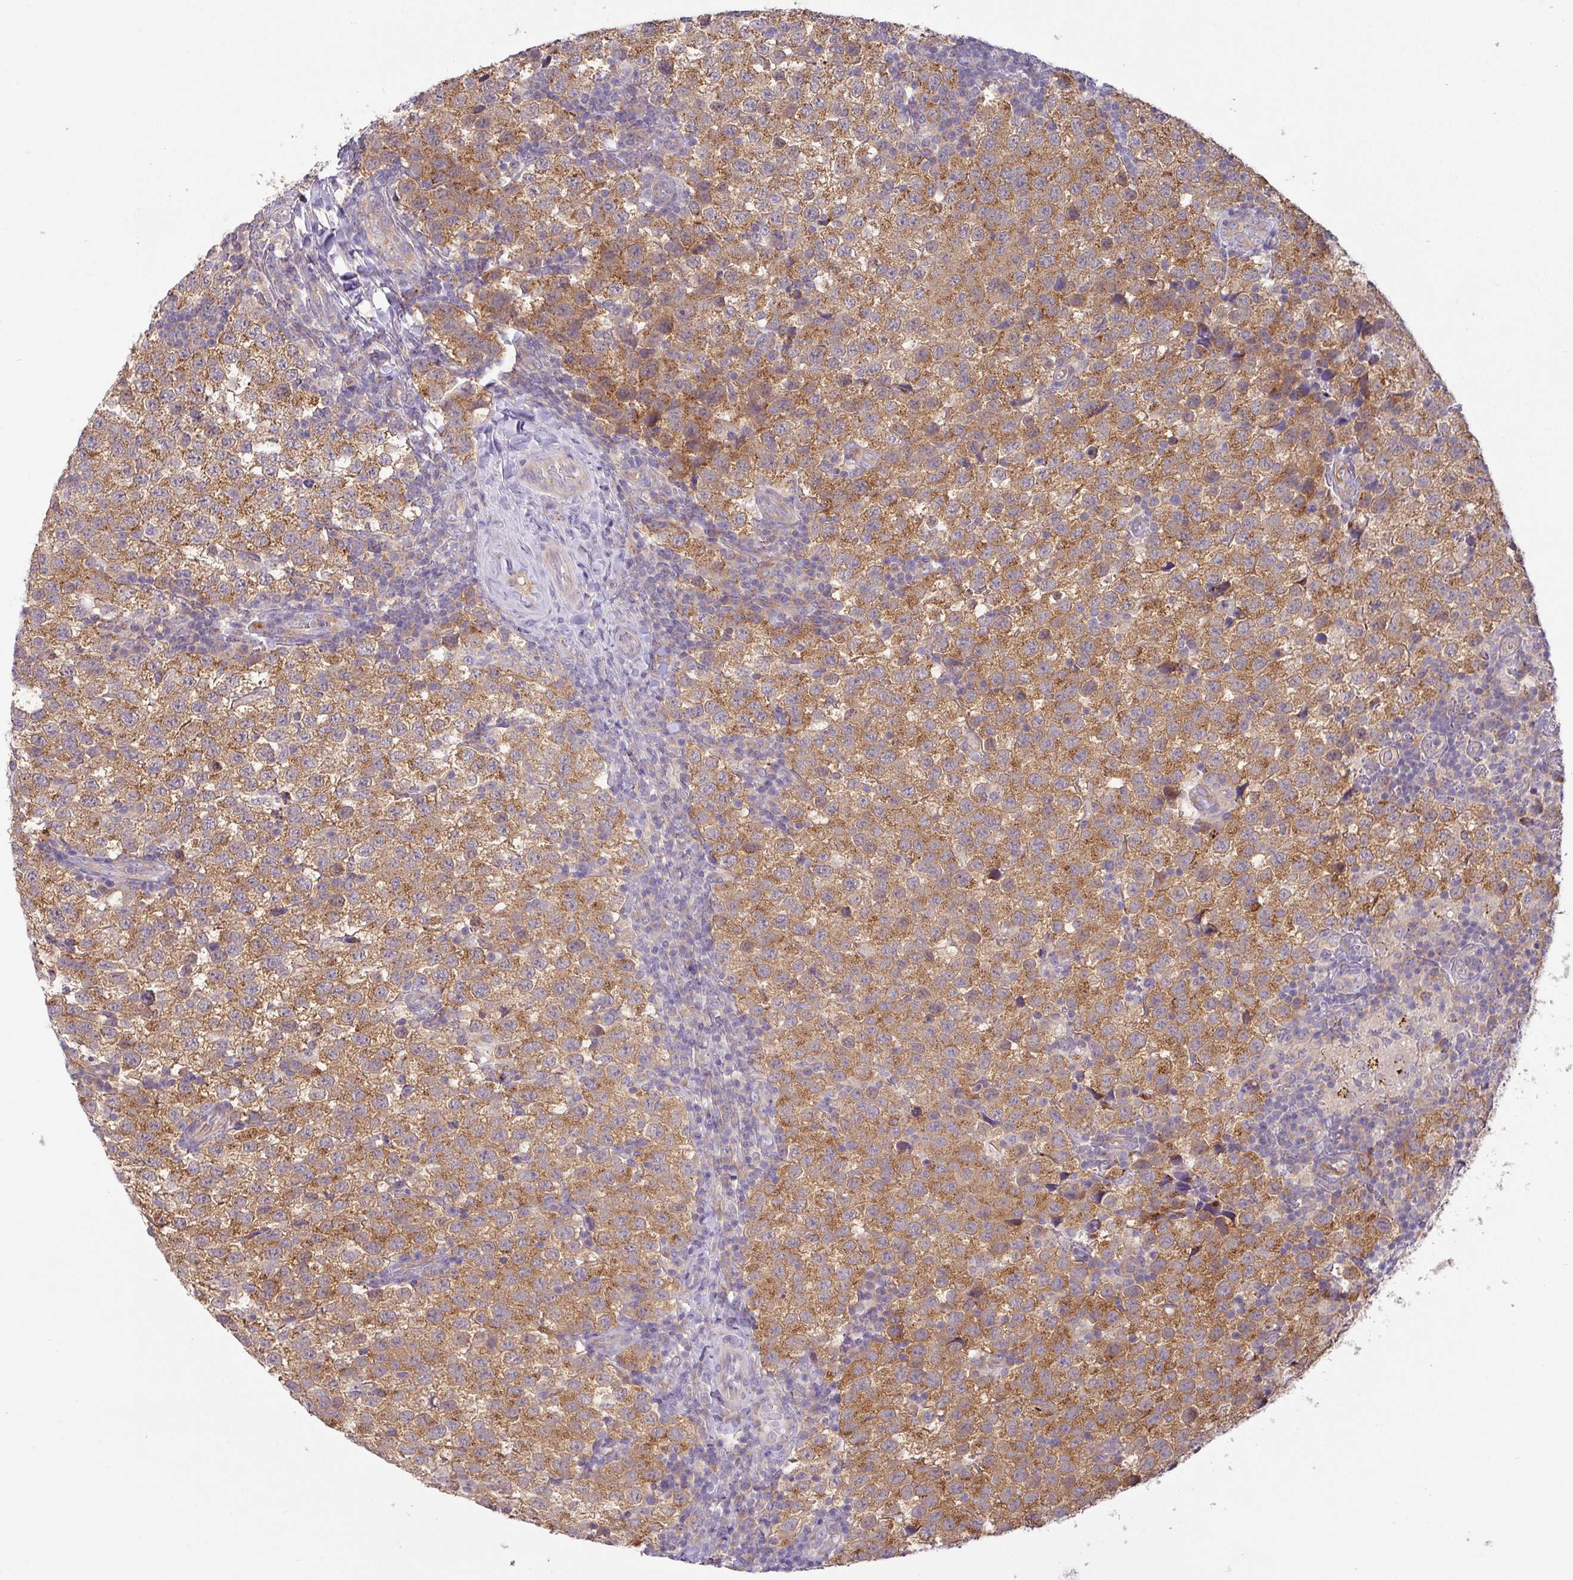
{"staining": {"intensity": "moderate", "quantity": ">75%", "location": "cytoplasmic/membranous"}, "tissue": "testis cancer", "cell_type": "Tumor cells", "image_type": "cancer", "snomed": [{"axis": "morphology", "description": "Seminoma, NOS"}, {"axis": "topography", "description": "Testis"}], "caption": "Approximately >75% of tumor cells in human seminoma (testis) demonstrate moderate cytoplasmic/membranous protein staining as visualized by brown immunohistochemical staining.", "gene": "GALNT12", "patient": {"sex": "male", "age": 34}}